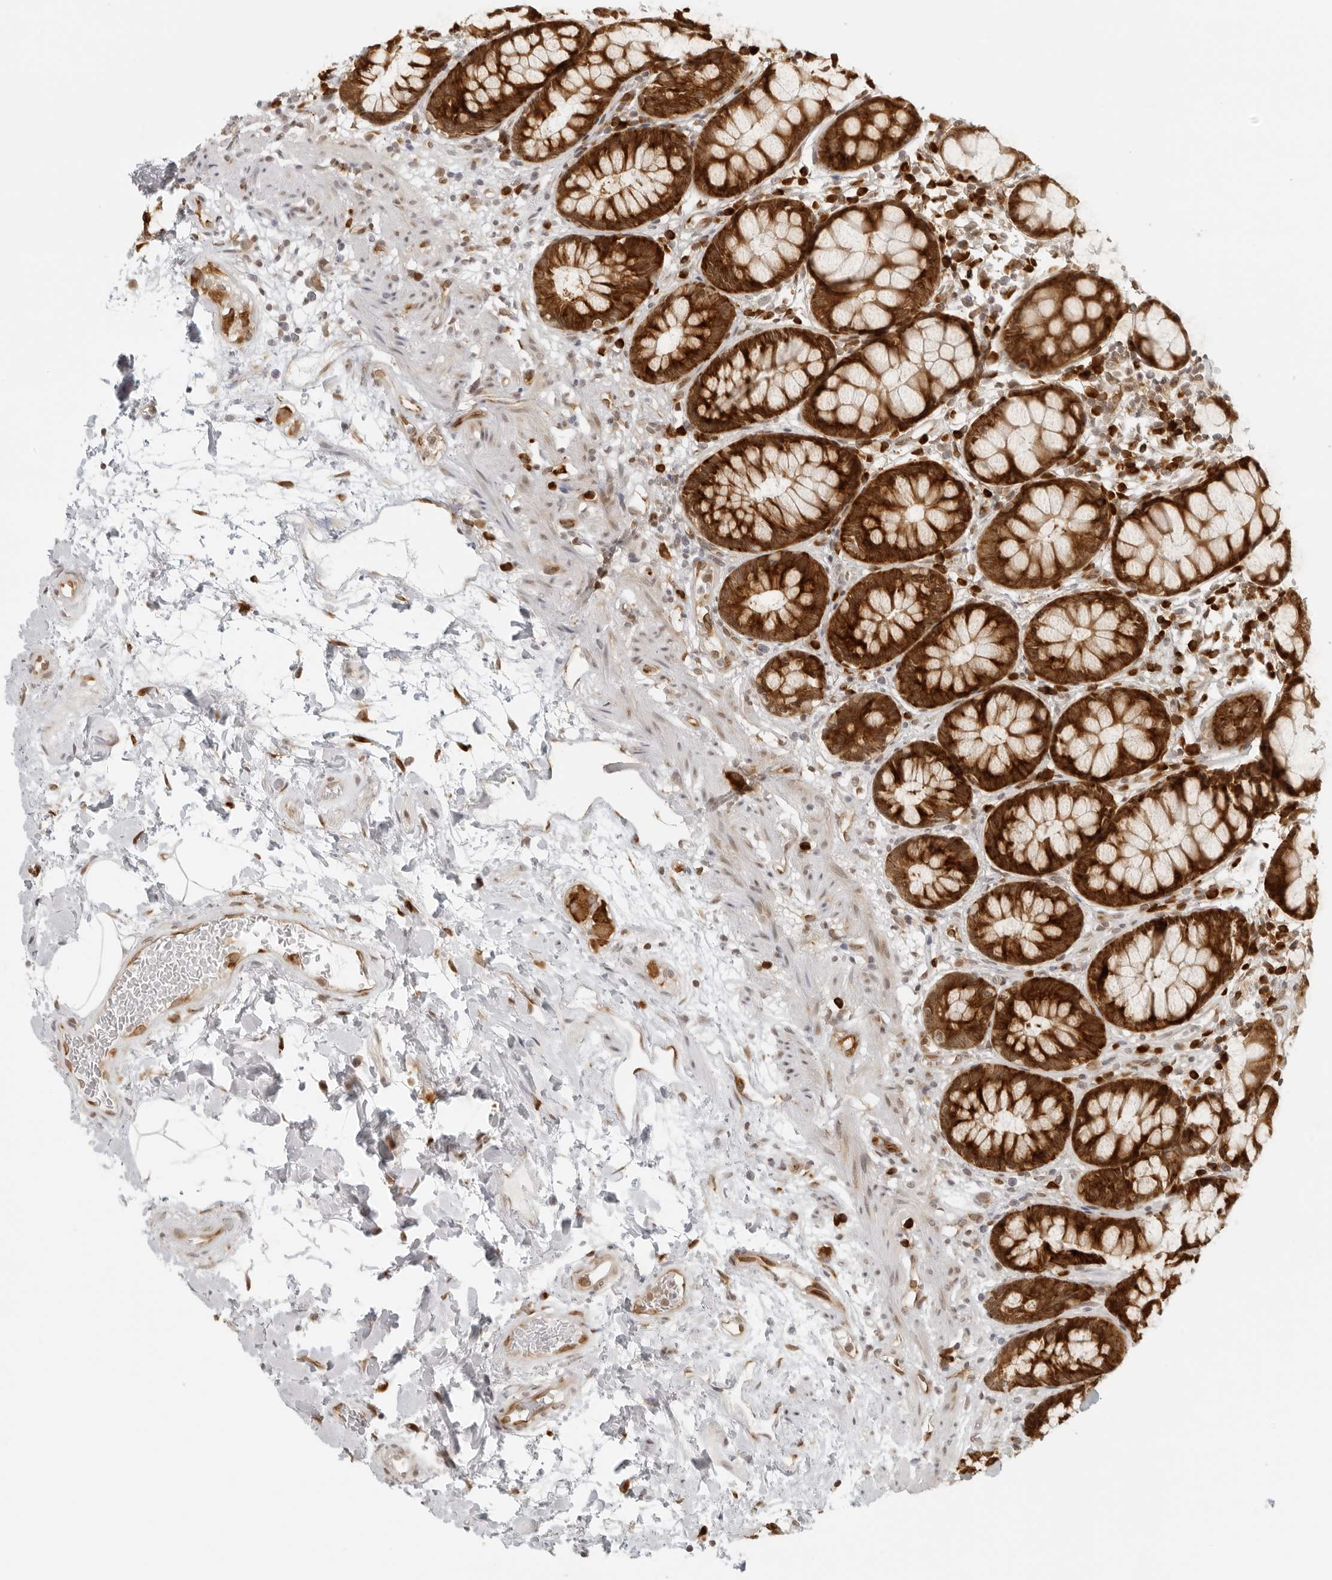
{"staining": {"intensity": "strong", "quantity": ">75%", "location": "cytoplasmic/membranous"}, "tissue": "rectum", "cell_type": "Glandular cells", "image_type": "normal", "snomed": [{"axis": "morphology", "description": "Normal tissue, NOS"}, {"axis": "topography", "description": "Rectum"}], "caption": "Rectum stained with a brown dye shows strong cytoplasmic/membranous positive positivity in about >75% of glandular cells.", "gene": "EIF4G1", "patient": {"sex": "male", "age": 64}}